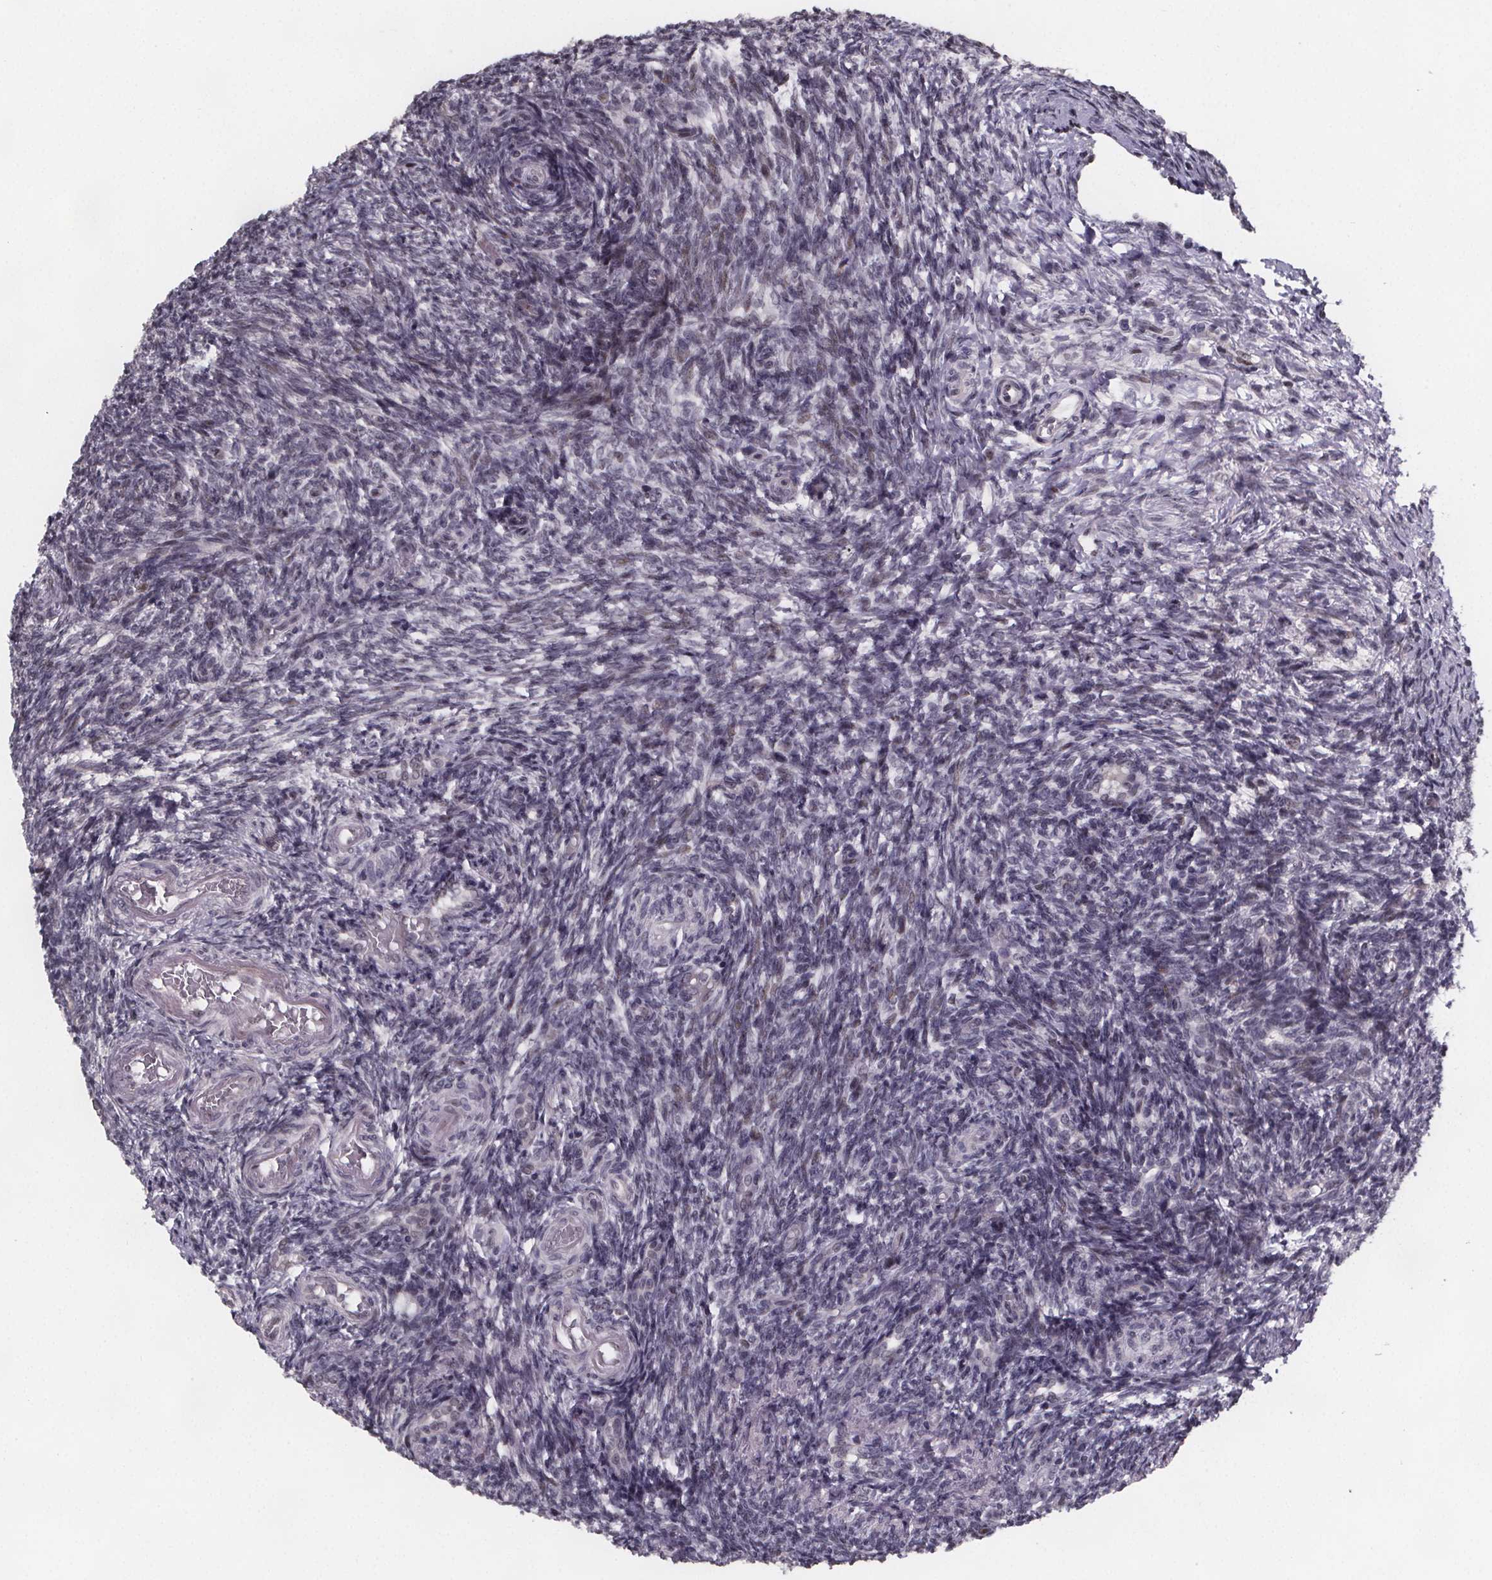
{"staining": {"intensity": "moderate", "quantity": ">75%", "location": "nuclear"}, "tissue": "ovary", "cell_type": "Follicle cells", "image_type": "normal", "snomed": [{"axis": "morphology", "description": "Normal tissue, NOS"}, {"axis": "topography", "description": "Ovary"}], "caption": "Ovary stained with DAB (3,3'-diaminobenzidine) IHC shows medium levels of moderate nuclear staining in approximately >75% of follicle cells.", "gene": "U2SURP", "patient": {"sex": "female", "age": 39}}